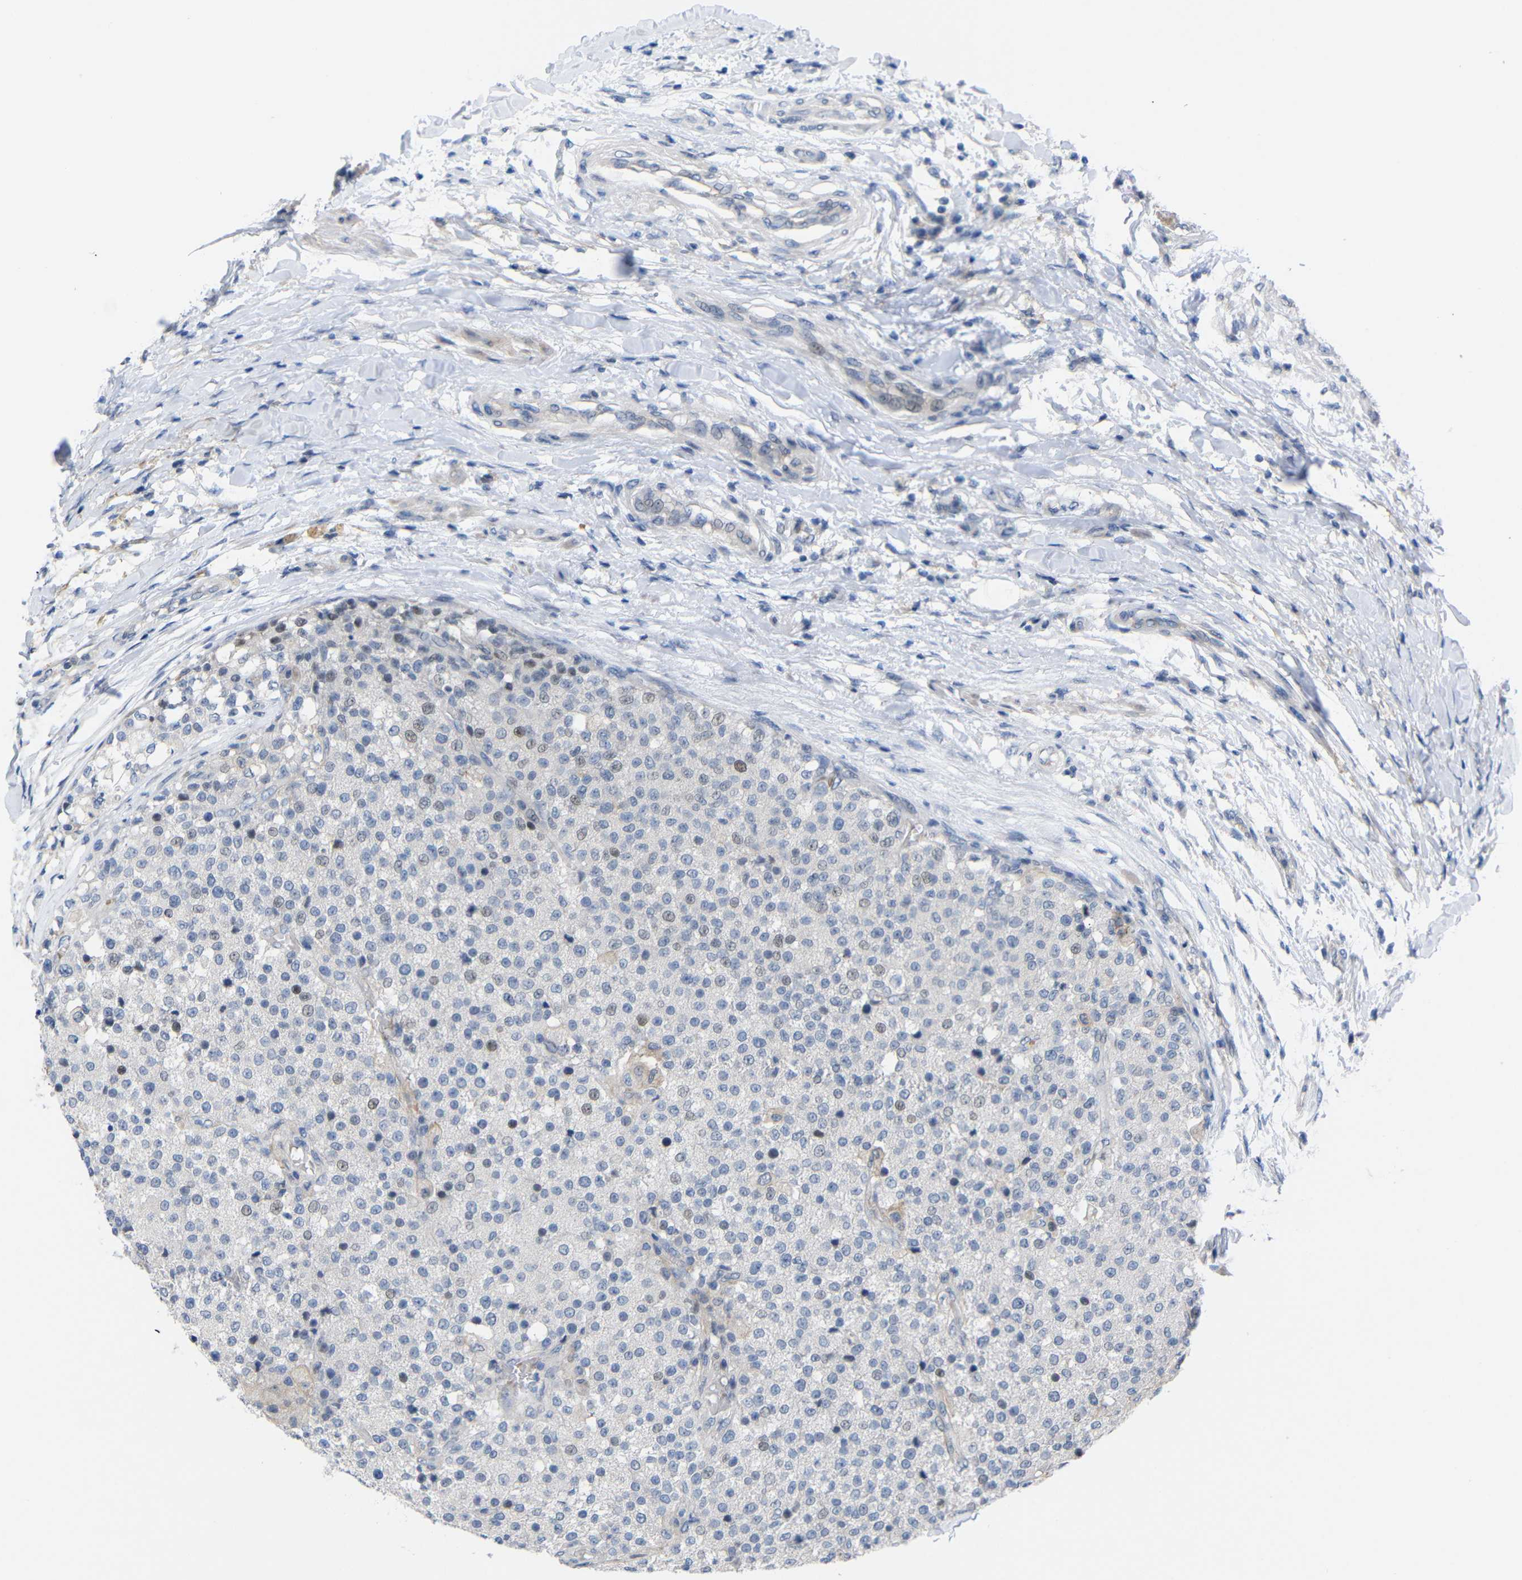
{"staining": {"intensity": "moderate", "quantity": "<25%", "location": "nuclear"}, "tissue": "testis cancer", "cell_type": "Tumor cells", "image_type": "cancer", "snomed": [{"axis": "morphology", "description": "Seminoma, NOS"}, {"axis": "topography", "description": "Testis"}], "caption": "Testis cancer was stained to show a protein in brown. There is low levels of moderate nuclear expression in approximately <25% of tumor cells.", "gene": "CMTM1", "patient": {"sex": "male", "age": 59}}